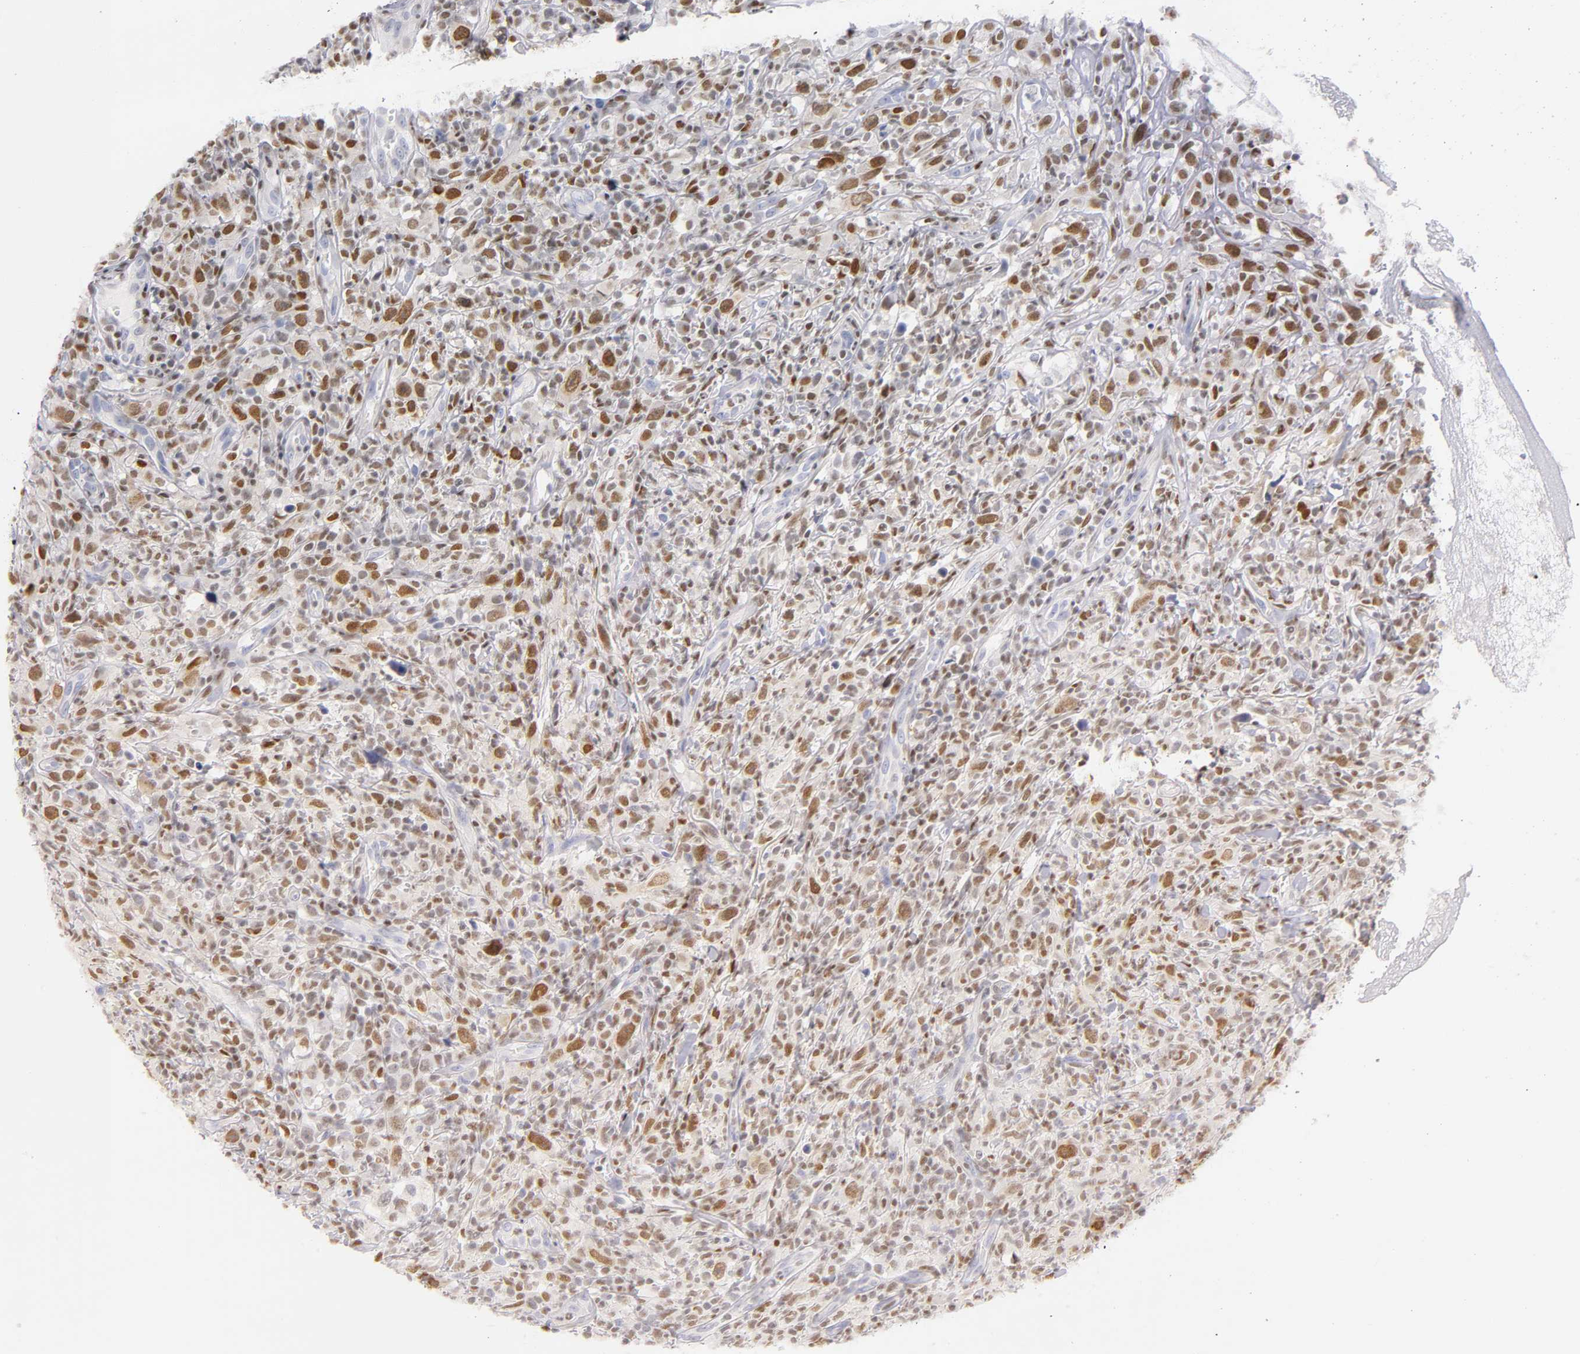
{"staining": {"intensity": "moderate", "quantity": ">75%", "location": "nuclear"}, "tissue": "thyroid cancer", "cell_type": "Tumor cells", "image_type": "cancer", "snomed": [{"axis": "morphology", "description": "Carcinoma, NOS"}, {"axis": "topography", "description": "Thyroid gland"}], "caption": "Thyroid cancer (carcinoma) was stained to show a protein in brown. There is medium levels of moderate nuclear positivity in approximately >75% of tumor cells.", "gene": "RUNX1", "patient": {"sex": "female", "age": 77}}